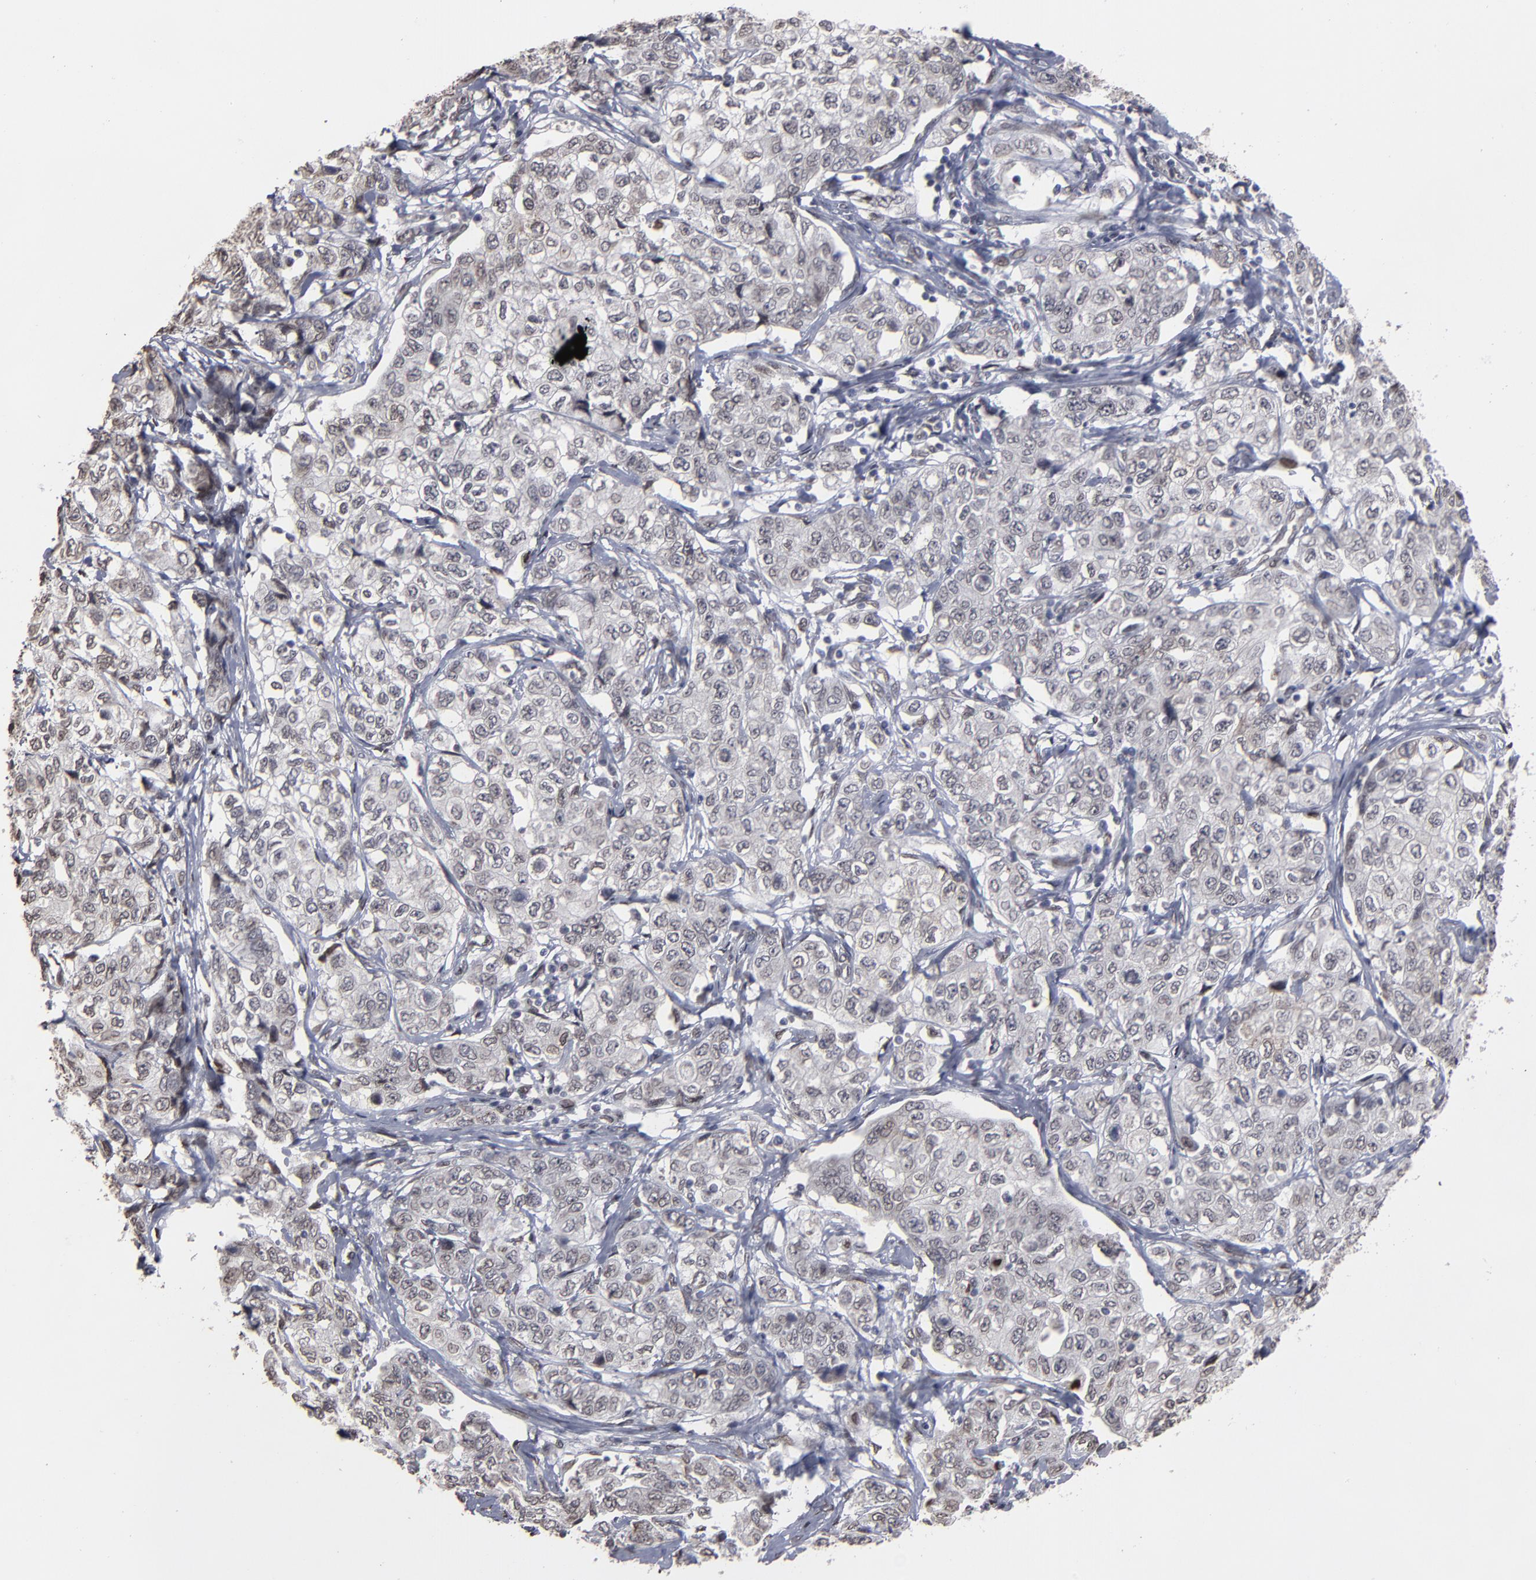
{"staining": {"intensity": "negative", "quantity": "none", "location": "none"}, "tissue": "stomach cancer", "cell_type": "Tumor cells", "image_type": "cancer", "snomed": [{"axis": "morphology", "description": "Adenocarcinoma, NOS"}, {"axis": "topography", "description": "Stomach"}], "caption": "The image shows no significant staining in tumor cells of stomach cancer (adenocarcinoma).", "gene": "BAZ1A", "patient": {"sex": "male", "age": 48}}